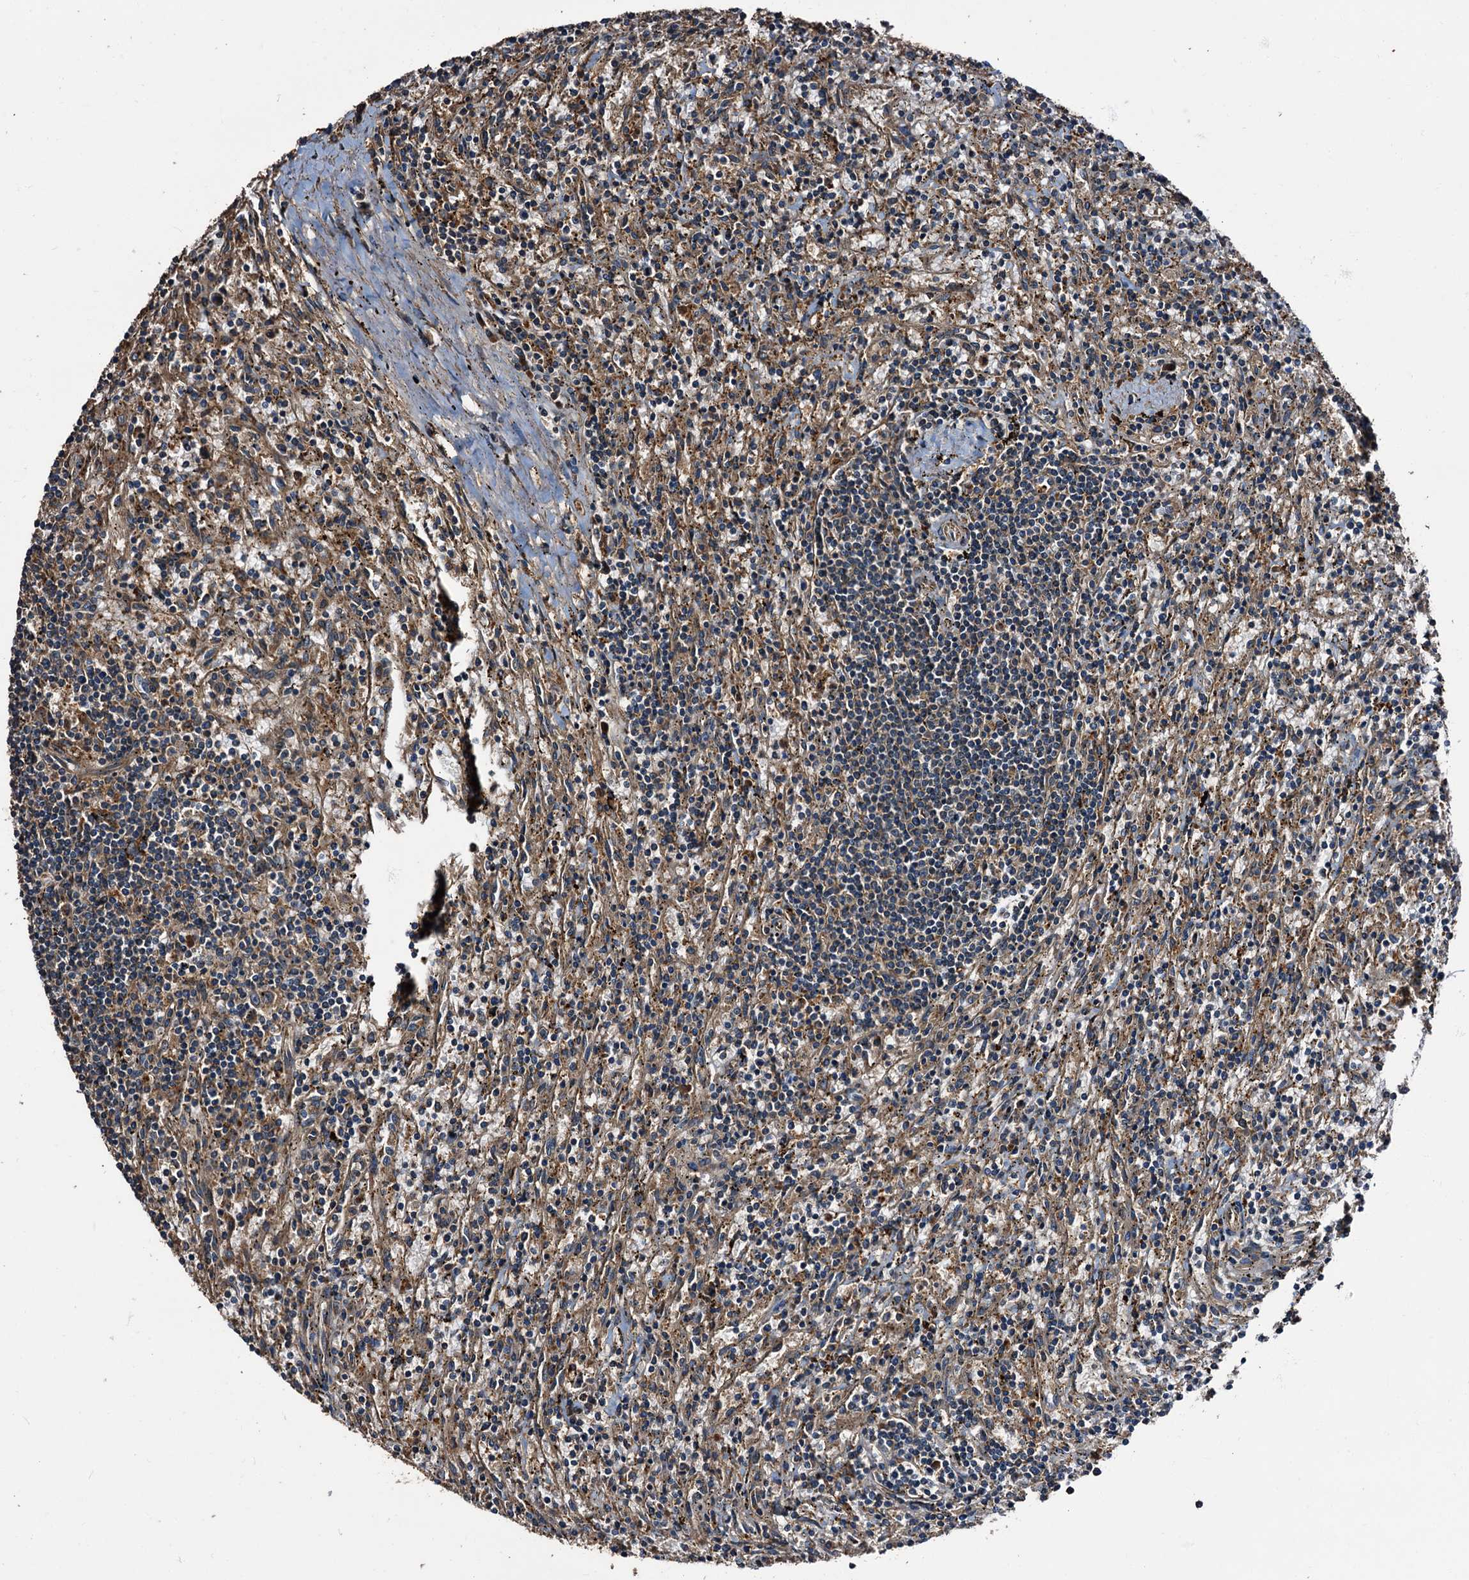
{"staining": {"intensity": "negative", "quantity": "none", "location": "none"}, "tissue": "lymphoma", "cell_type": "Tumor cells", "image_type": "cancer", "snomed": [{"axis": "morphology", "description": "Malignant lymphoma, non-Hodgkin's type, Low grade"}, {"axis": "topography", "description": "Spleen"}], "caption": "High magnification brightfield microscopy of lymphoma stained with DAB (brown) and counterstained with hematoxylin (blue): tumor cells show no significant positivity.", "gene": "PEX5", "patient": {"sex": "male", "age": 76}}